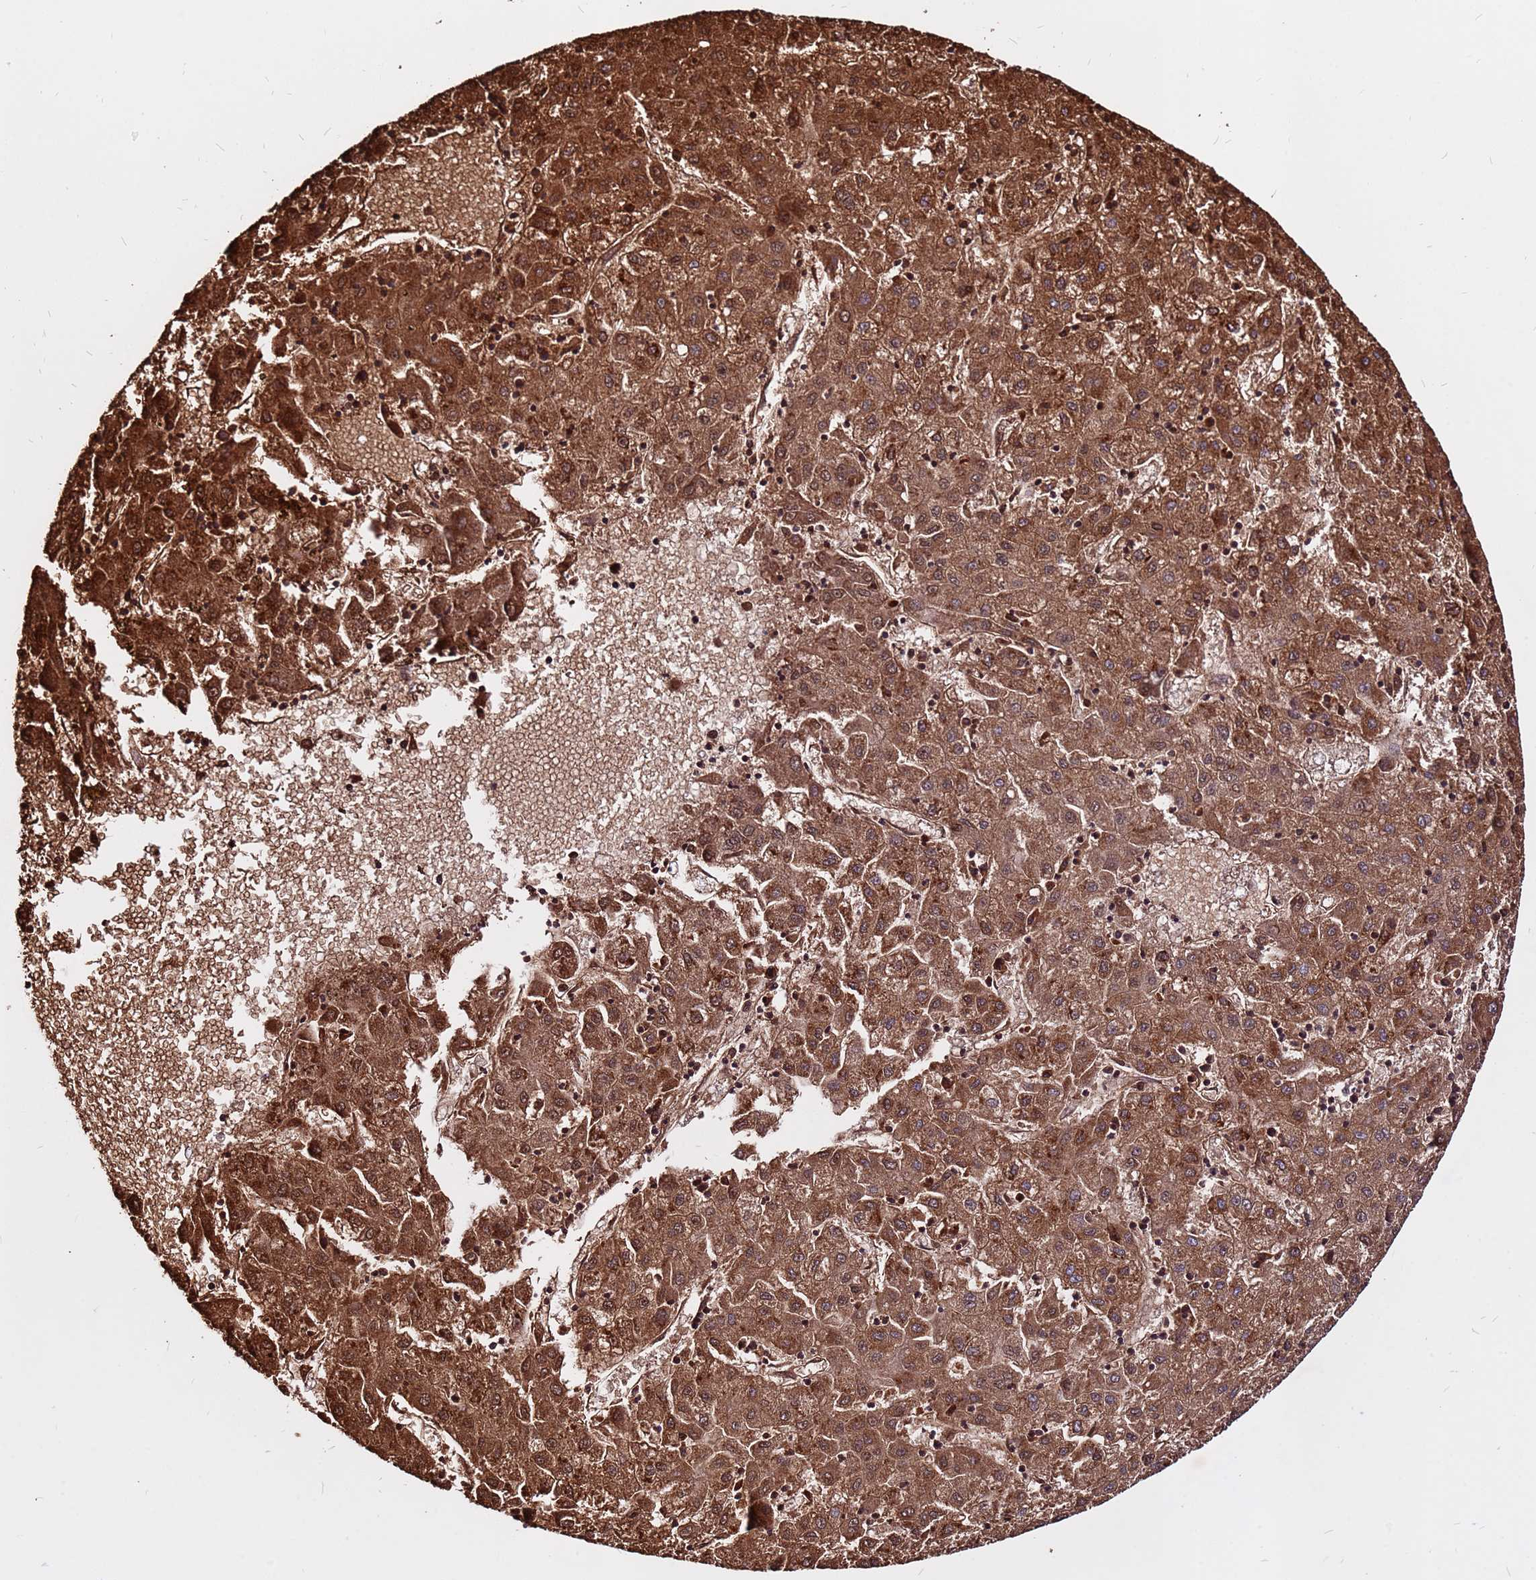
{"staining": {"intensity": "strong", "quantity": ">75%", "location": "cytoplasmic/membranous,nuclear"}, "tissue": "liver cancer", "cell_type": "Tumor cells", "image_type": "cancer", "snomed": [{"axis": "morphology", "description": "Carcinoma, Hepatocellular, NOS"}, {"axis": "topography", "description": "Liver"}], "caption": "Brown immunohistochemical staining in hepatocellular carcinoma (liver) displays strong cytoplasmic/membranous and nuclear expression in about >75% of tumor cells.", "gene": "ZNF669", "patient": {"sex": "male", "age": 72}}